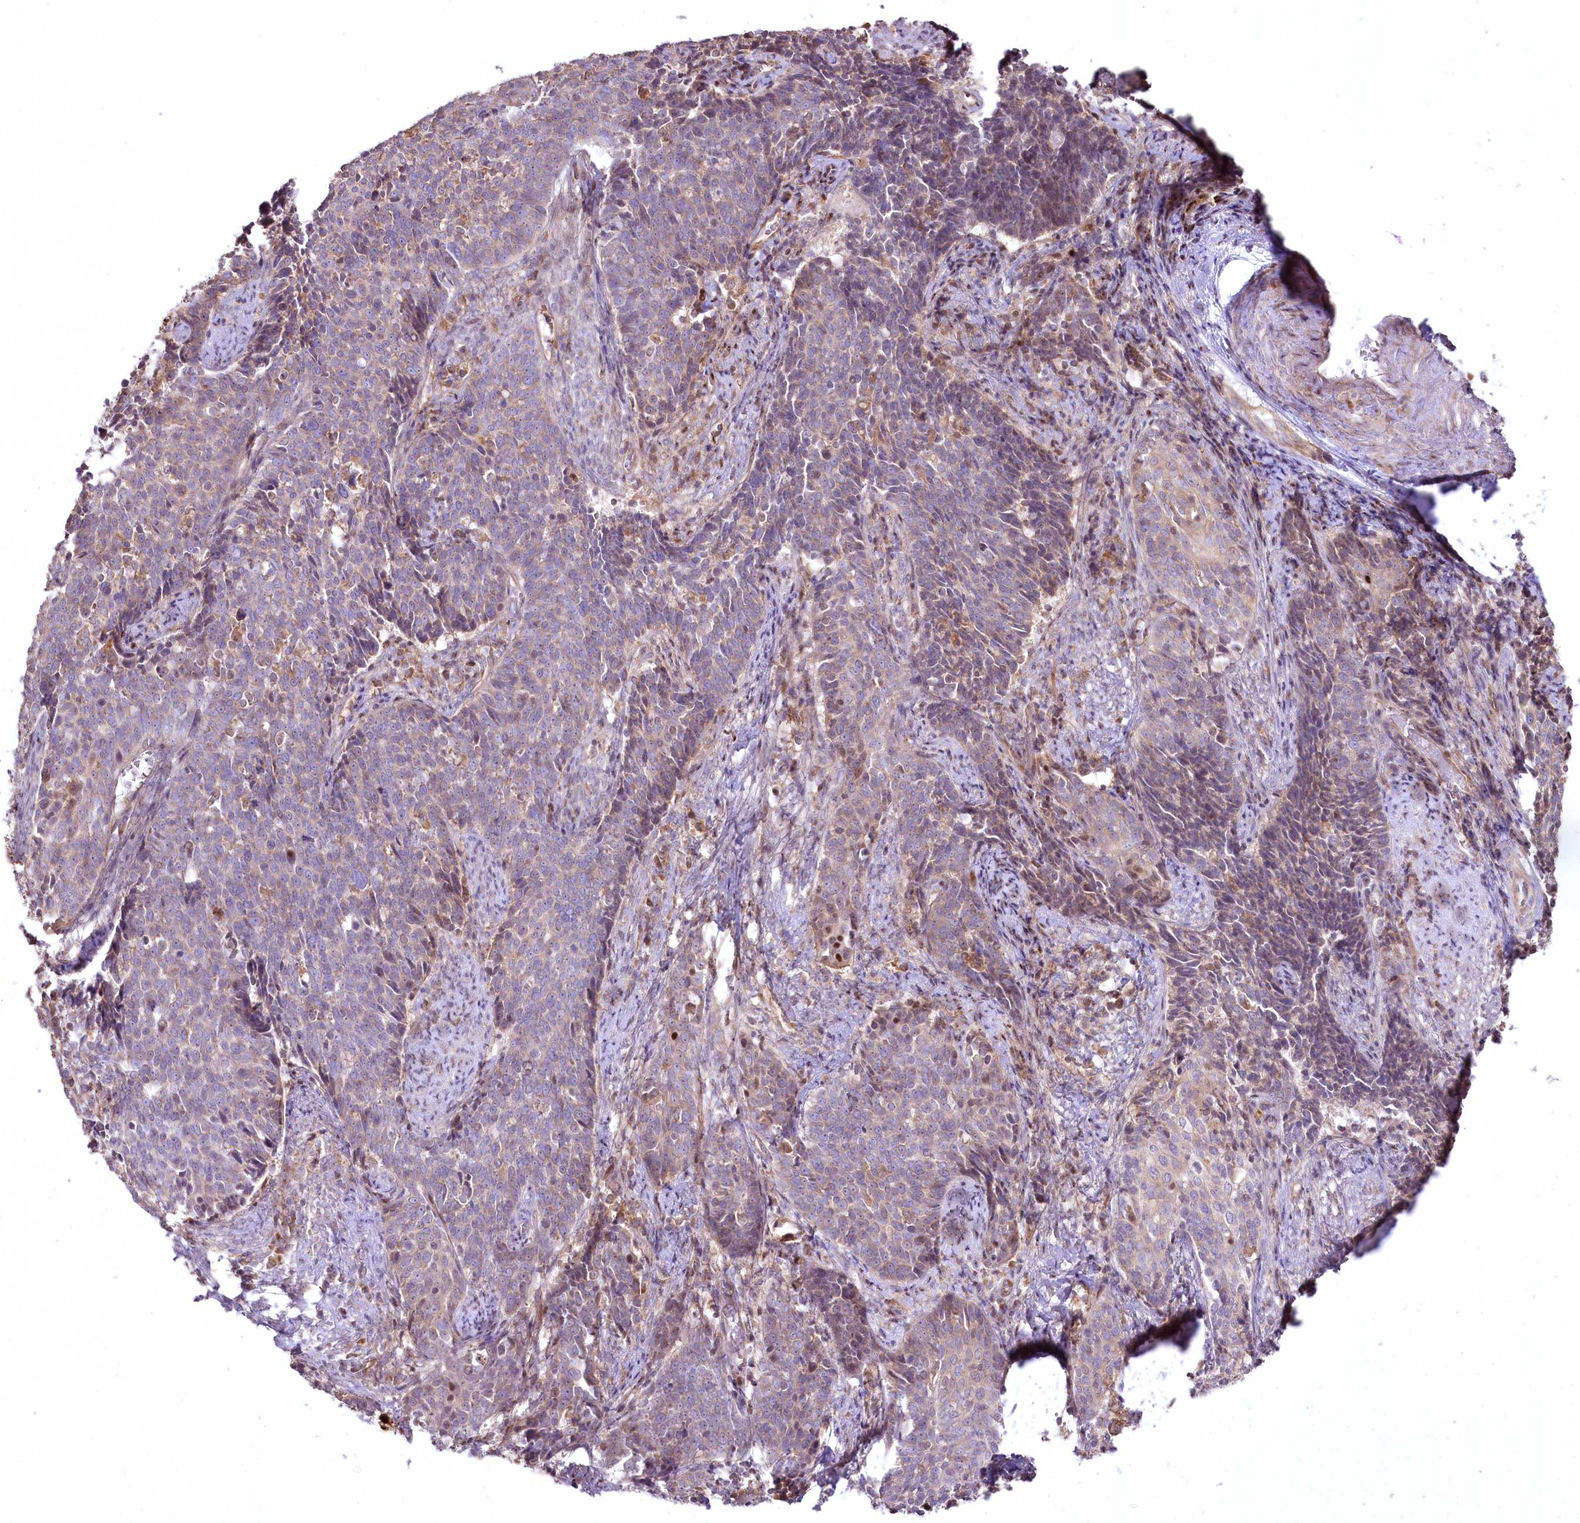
{"staining": {"intensity": "weak", "quantity": "25%-75%", "location": "cytoplasmic/membranous"}, "tissue": "cervical cancer", "cell_type": "Tumor cells", "image_type": "cancer", "snomed": [{"axis": "morphology", "description": "Squamous cell carcinoma, NOS"}, {"axis": "topography", "description": "Cervix"}], "caption": "Immunohistochemistry of human squamous cell carcinoma (cervical) displays low levels of weak cytoplasmic/membranous staining in approximately 25%-75% of tumor cells. The staining was performed using DAB (3,3'-diaminobenzidine), with brown indicating positive protein expression. Nuclei are stained blue with hematoxylin.", "gene": "SH3TC1", "patient": {"sex": "female", "age": 39}}